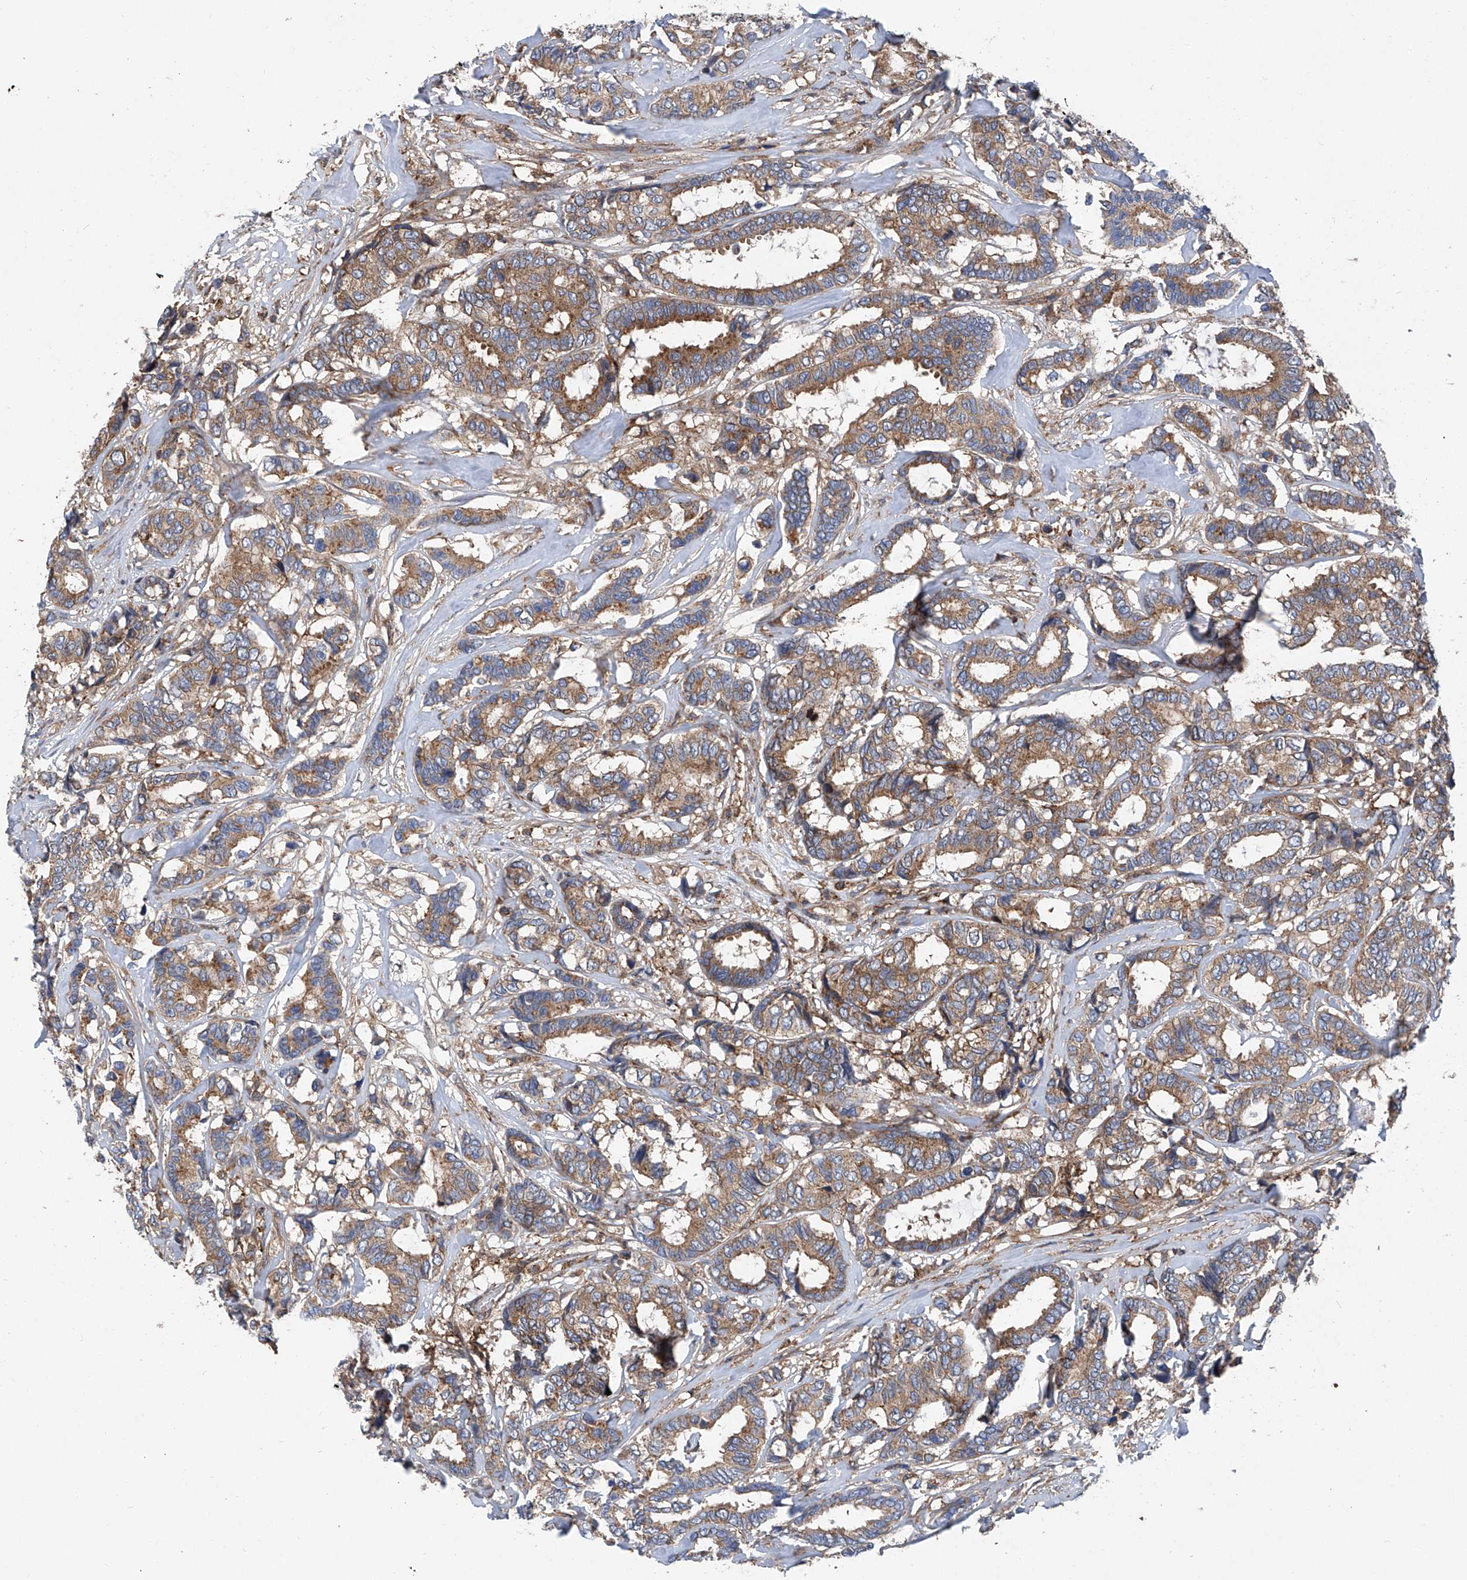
{"staining": {"intensity": "moderate", "quantity": ">75%", "location": "cytoplasmic/membranous"}, "tissue": "breast cancer", "cell_type": "Tumor cells", "image_type": "cancer", "snomed": [{"axis": "morphology", "description": "Duct carcinoma"}, {"axis": "topography", "description": "Breast"}], "caption": "This image shows immunohistochemistry (IHC) staining of human breast invasive ductal carcinoma, with medium moderate cytoplasmic/membranous expression in about >75% of tumor cells.", "gene": "SMAP1", "patient": {"sex": "female", "age": 87}}